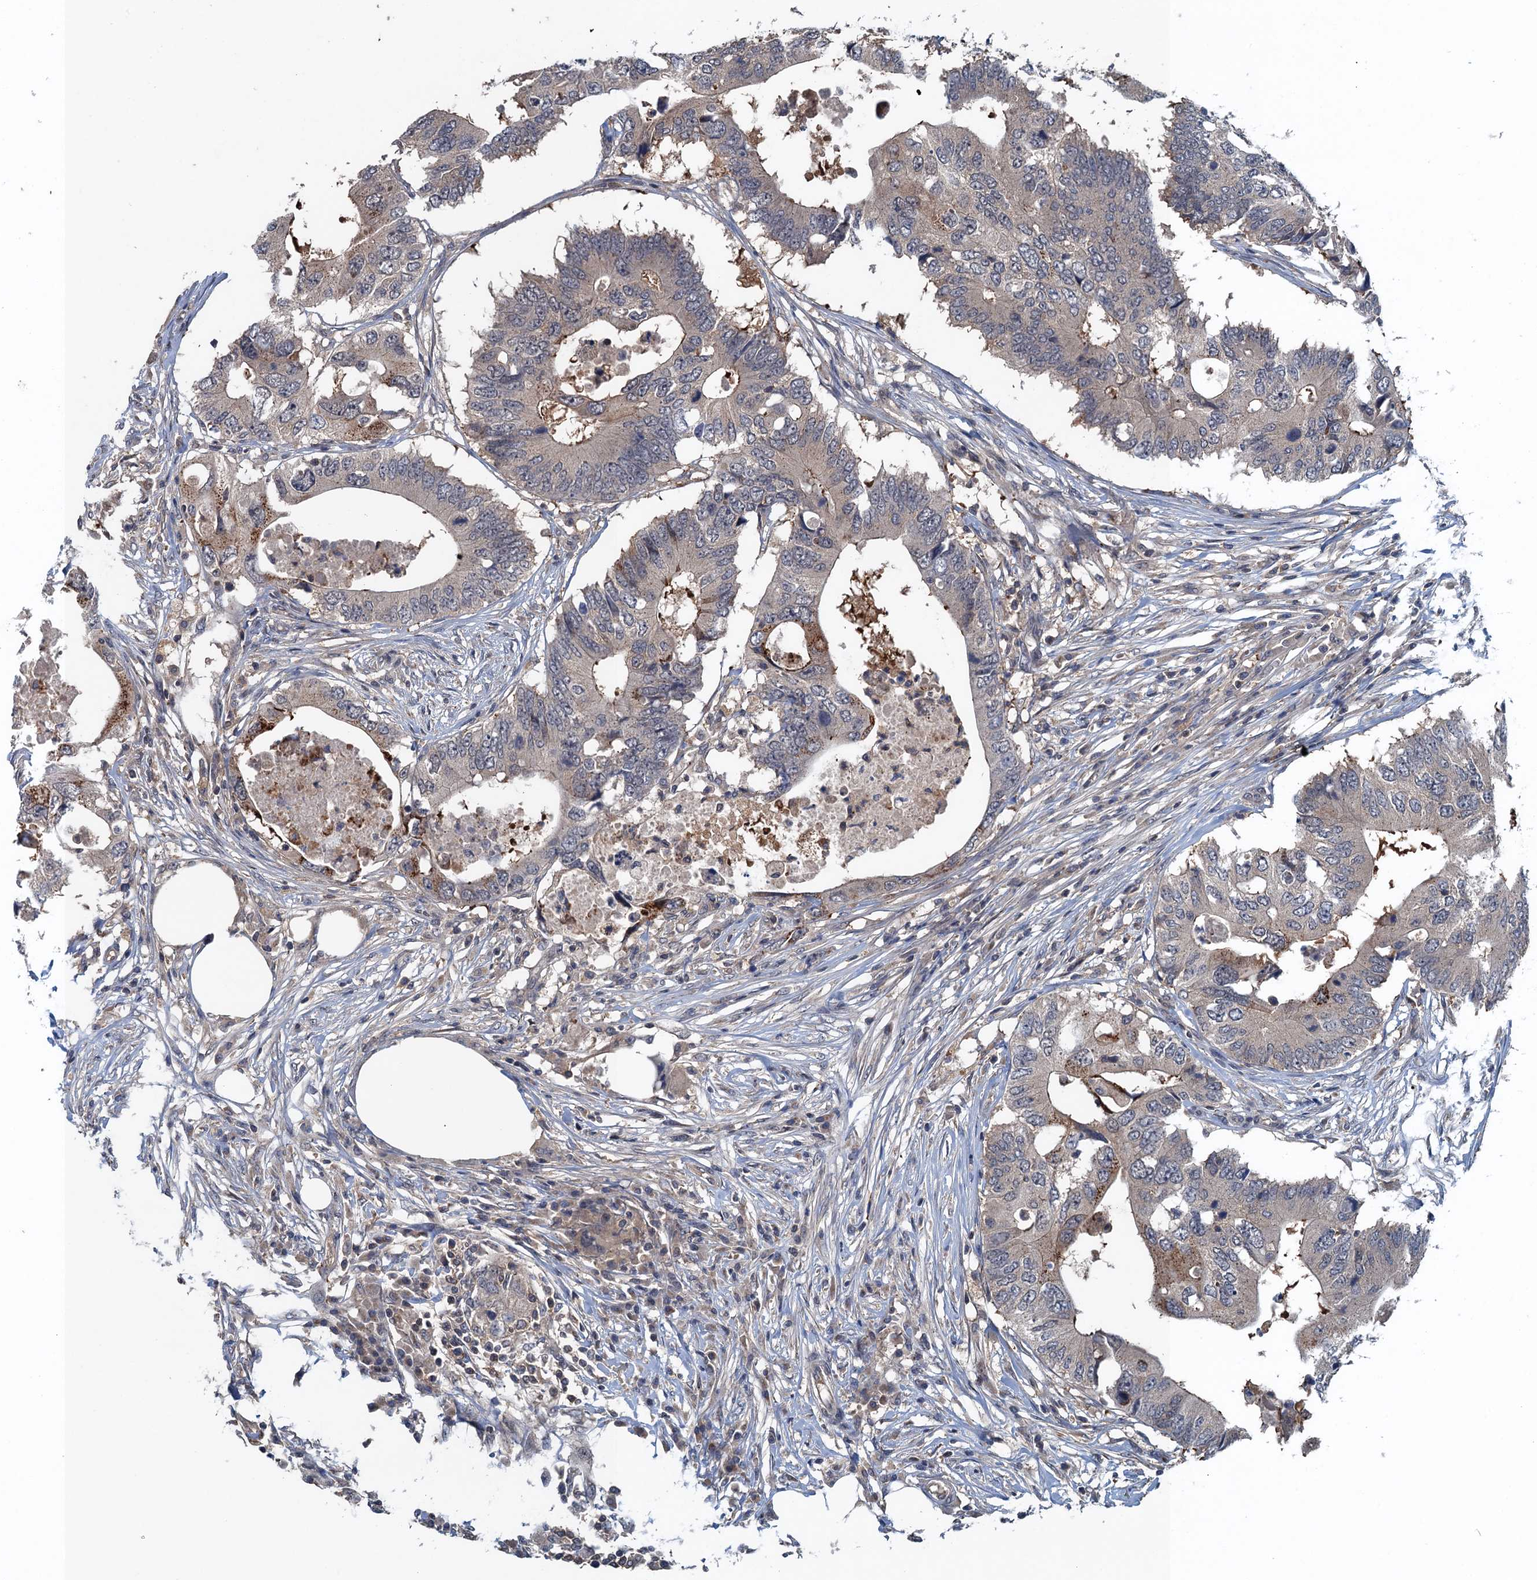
{"staining": {"intensity": "weak", "quantity": "<25%", "location": "cytoplasmic/membranous"}, "tissue": "colorectal cancer", "cell_type": "Tumor cells", "image_type": "cancer", "snomed": [{"axis": "morphology", "description": "Adenocarcinoma, NOS"}, {"axis": "topography", "description": "Colon"}], "caption": "This is an immunohistochemistry photomicrograph of human adenocarcinoma (colorectal). There is no expression in tumor cells.", "gene": "RNF165", "patient": {"sex": "male", "age": 71}}